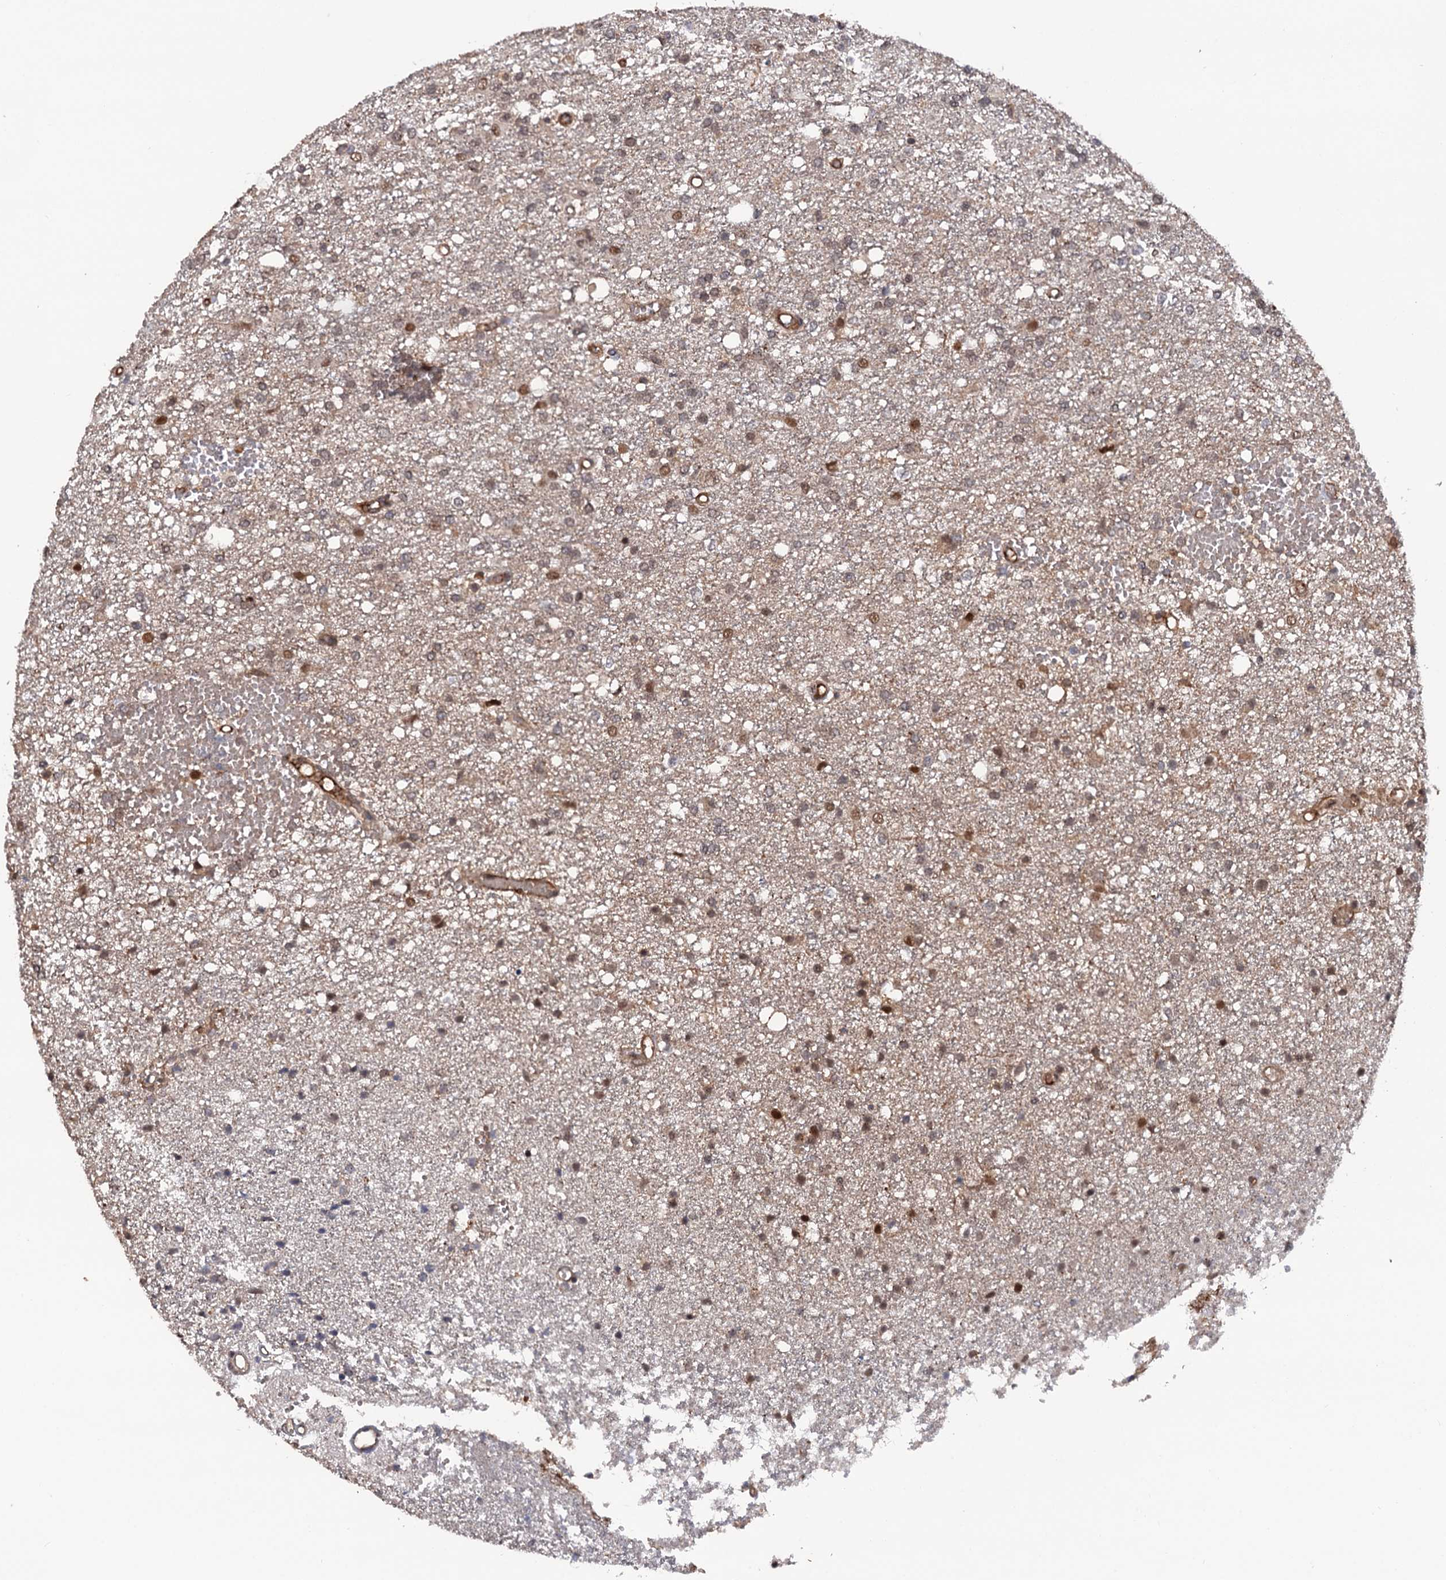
{"staining": {"intensity": "moderate", "quantity": "25%-75%", "location": "nuclear"}, "tissue": "glioma", "cell_type": "Tumor cells", "image_type": "cancer", "snomed": [{"axis": "morphology", "description": "Glioma, malignant, High grade"}, {"axis": "topography", "description": "Brain"}], "caption": "Immunohistochemistry (IHC) of human high-grade glioma (malignant) demonstrates medium levels of moderate nuclear staining in about 25%-75% of tumor cells. (DAB = brown stain, brightfield microscopy at high magnification).", "gene": "CDC23", "patient": {"sex": "female", "age": 59}}